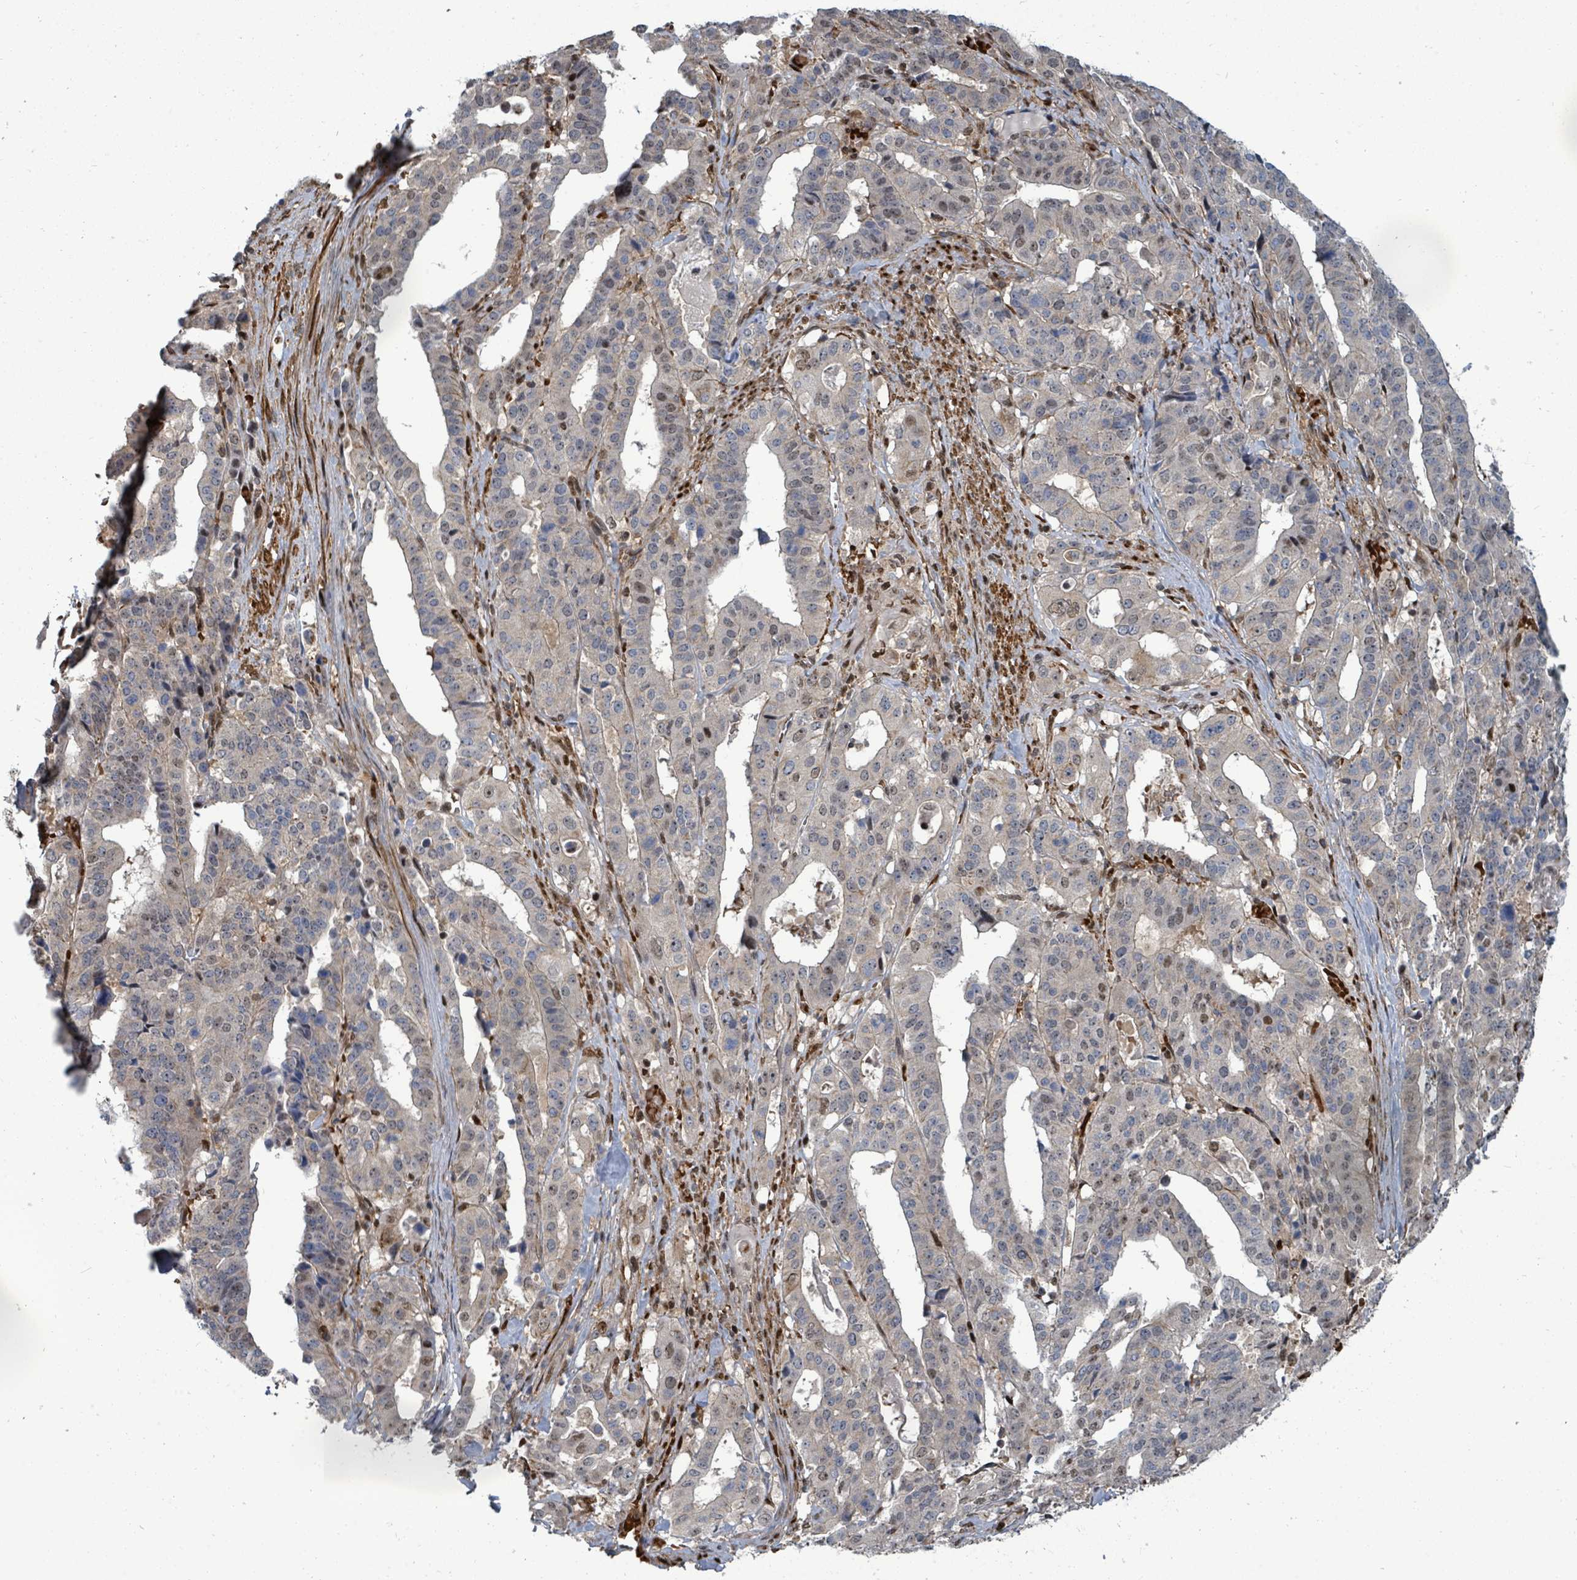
{"staining": {"intensity": "moderate", "quantity": "25%-75%", "location": "nuclear"}, "tissue": "stomach cancer", "cell_type": "Tumor cells", "image_type": "cancer", "snomed": [{"axis": "morphology", "description": "Adenocarcinoma, NOS"}, {"axis": "topography", "description": "Stomach"}], "caption": "Tumor cells demonstrate medium levels of moderate nuclear staining in about 25%-75% of cells in human stomach cancer.", "gene": "TRDMT1", "patient": {"sex": "male", "age": 48}}